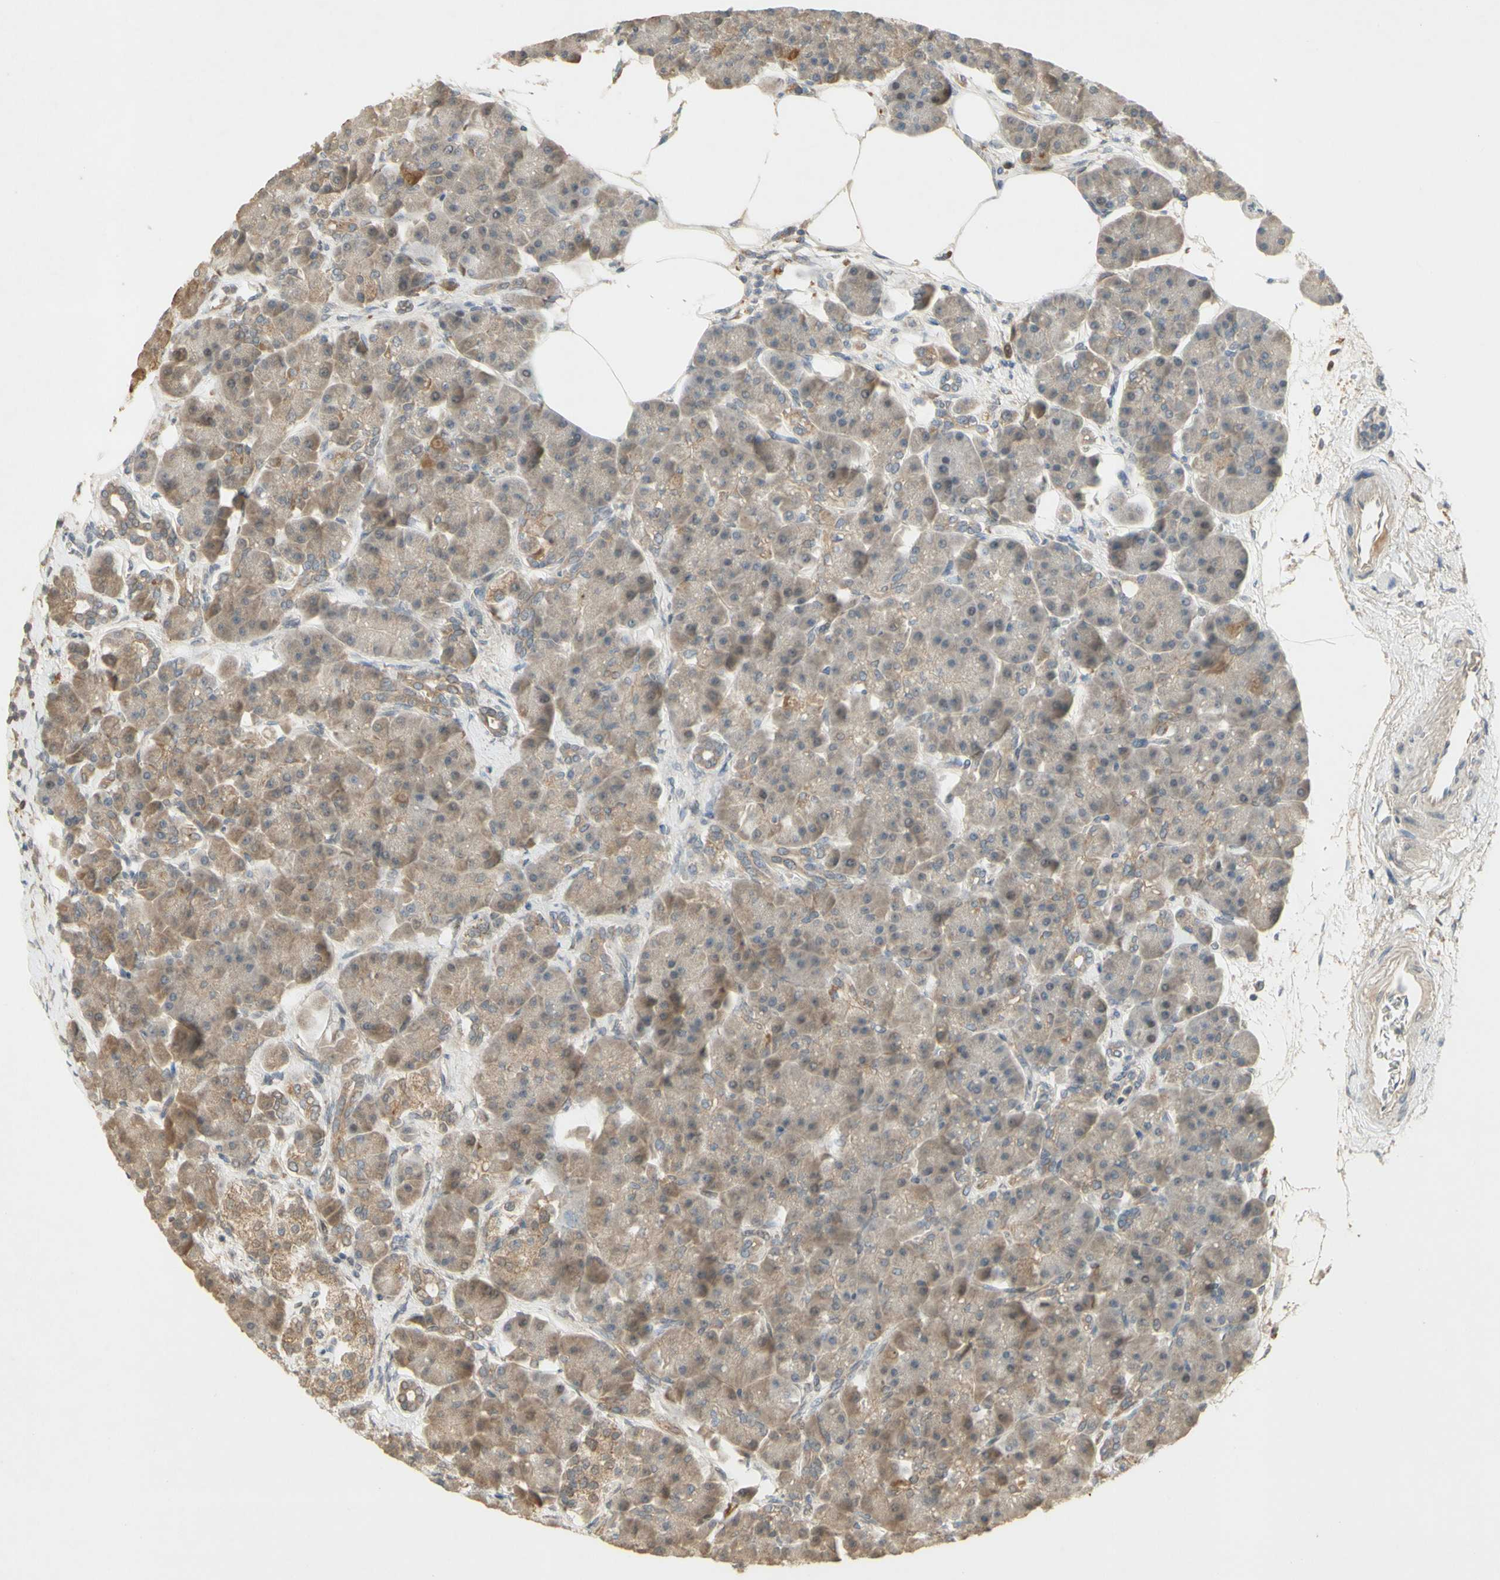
{"staining": {"intensity": "weak", "quantity": "<25%", "location": "cytoplasmic/membranous,nuclear"}, "tissue": "pancreas", "cell_type": "Exocrine glandular cells", "image_type": "normal", "snomed": [{"axis": "morphology", "description": "Normal tissue, NOS"}, {"axis": "topography", "description": "Pancreas"}], "caption": "Exocrine glandular cells show no significant positivity in benign pancreas.", "gene": "NRG4", "patient": {"sex": "female", "age": 70}}